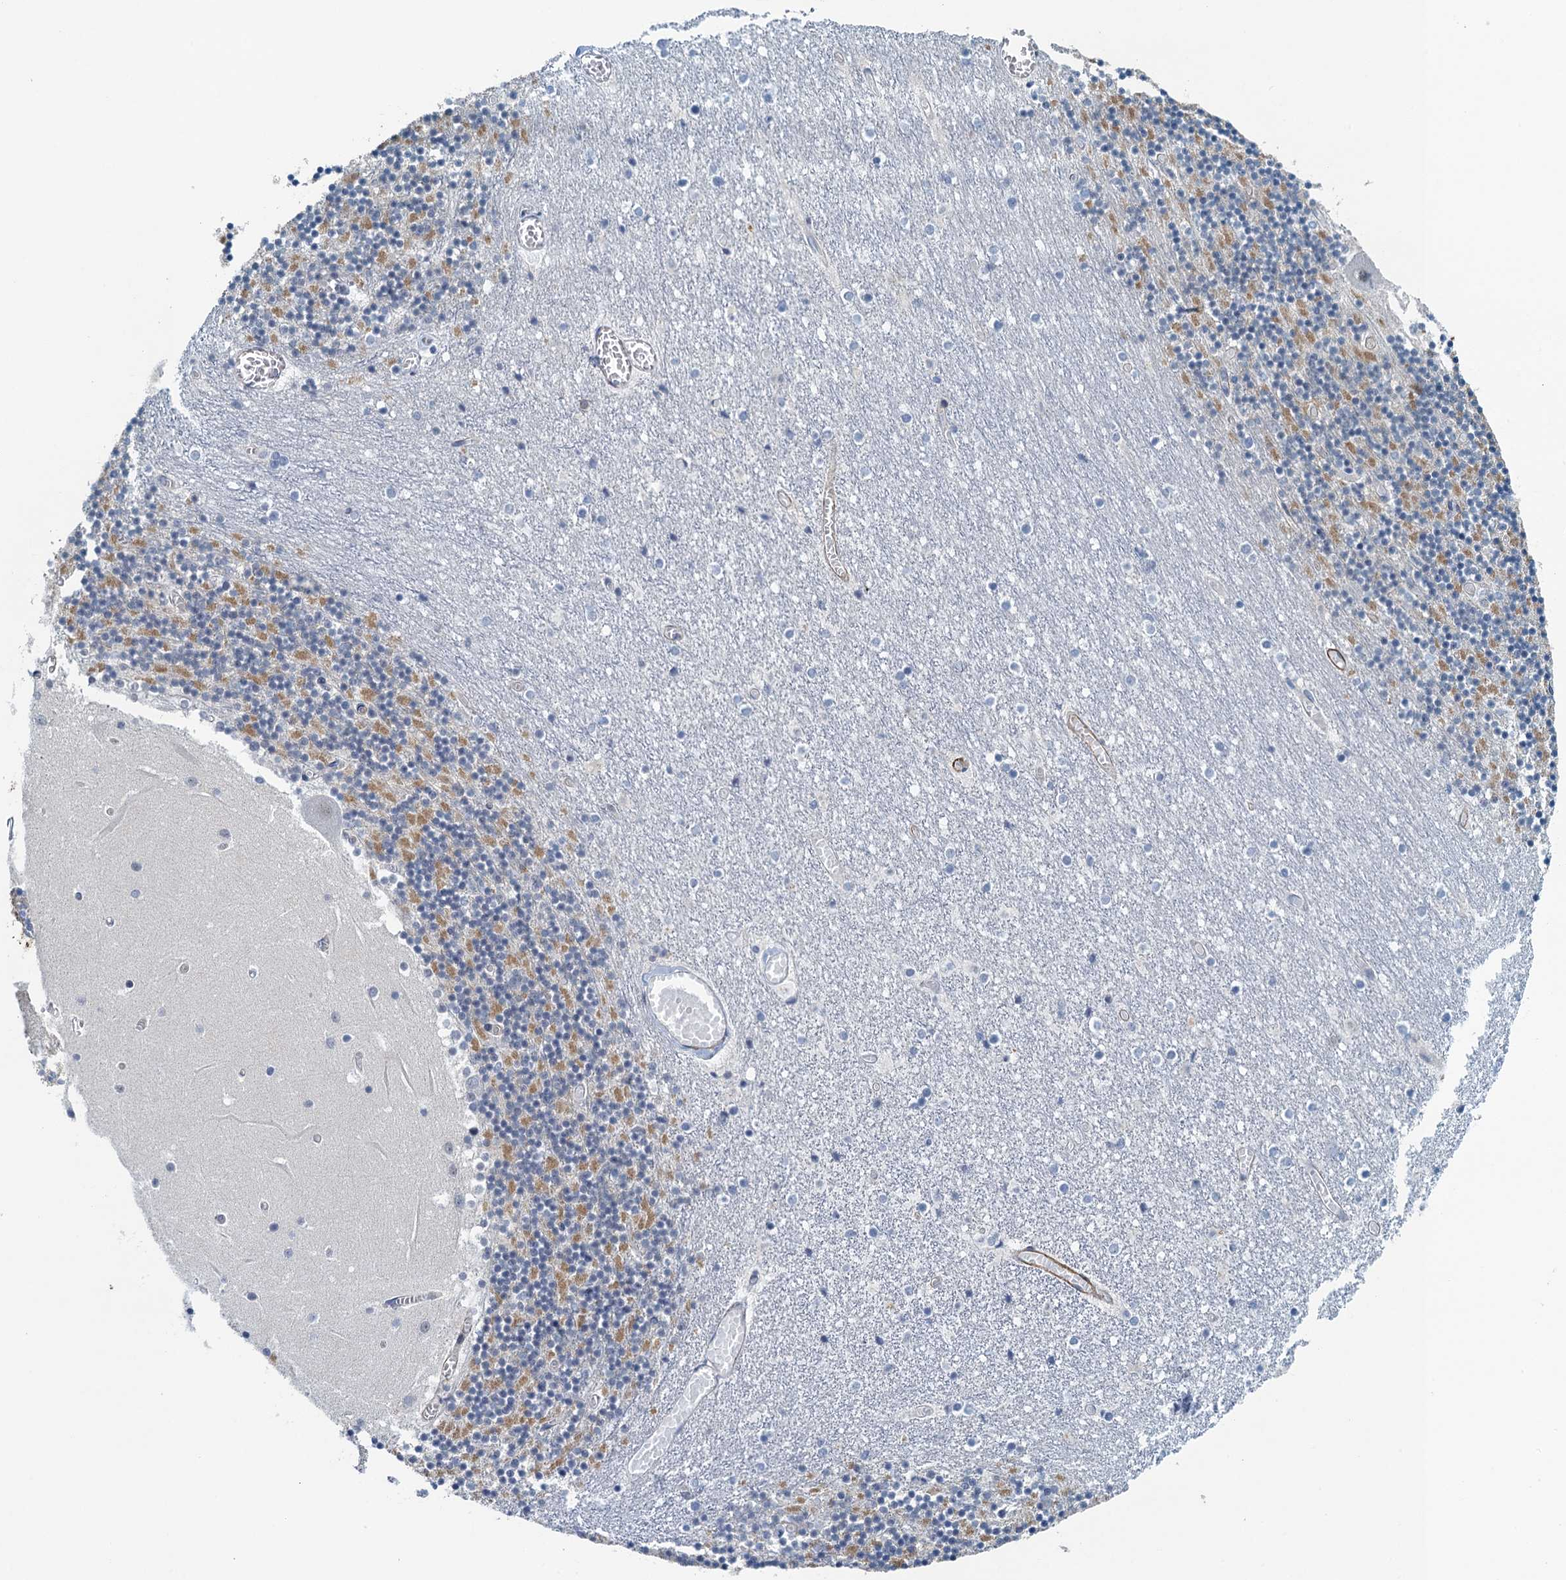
{"staining": {"intensity": "negative", "quantity": "none", "location": "none"}, "tissue": "cerebellum", "cell_type": "Cells in granular layer", "image_type": "normal", "snomed": [{"axis": "morphology", "description": "Normal tissue, NOS"}, {"axis": "topography", "description": "Cerebellum"}], "caption": "IHC photomicrograph of normal human cerebellum stained for a protein (brown), which shows no staining in cells in granular layer.", "gene": "ALG2", "patient": {"sex": "female", "age": 28}}